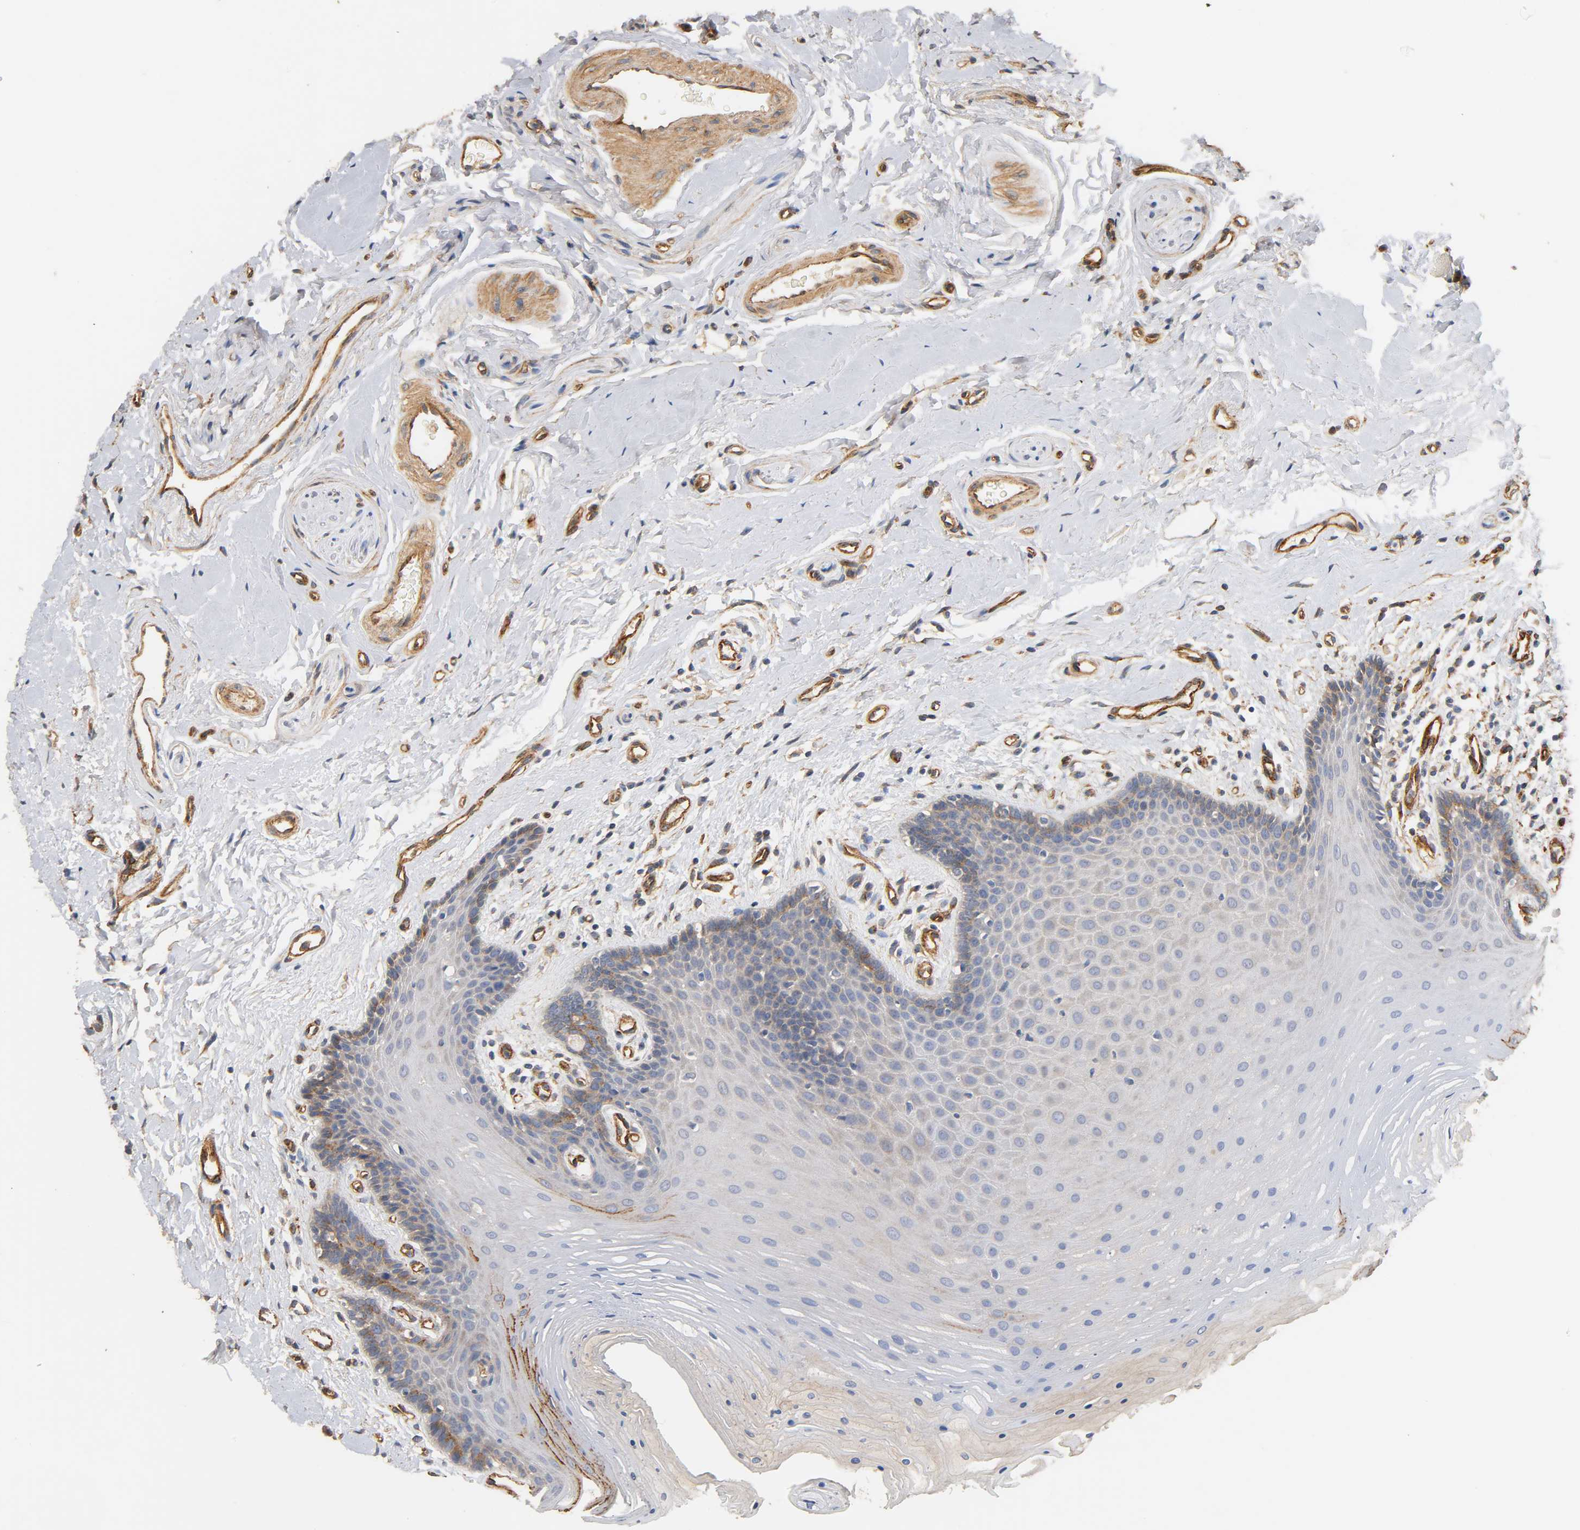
{"staining": {"intensity": "weak", "quantity": "<25%", "location": "cytoplasmic/membranous"}, "tissue": "oral mucosa", "cell_type": "Squamous epithelial cells", "image_type": "normal", "snomed": [{"axis": "morphology", "description": "Normal tissue, NOS"}, {"axis": "topography", "description": "Oral tissue"}], "caption": "Immunohistochemistry (IHC) of unremarkable oral mucosa demonstrates no staining in squamous epithelial cells. Nuclei are stained in blue.", "gene": "IFITM2", "patient": {"sex": "male", "age": 62}}